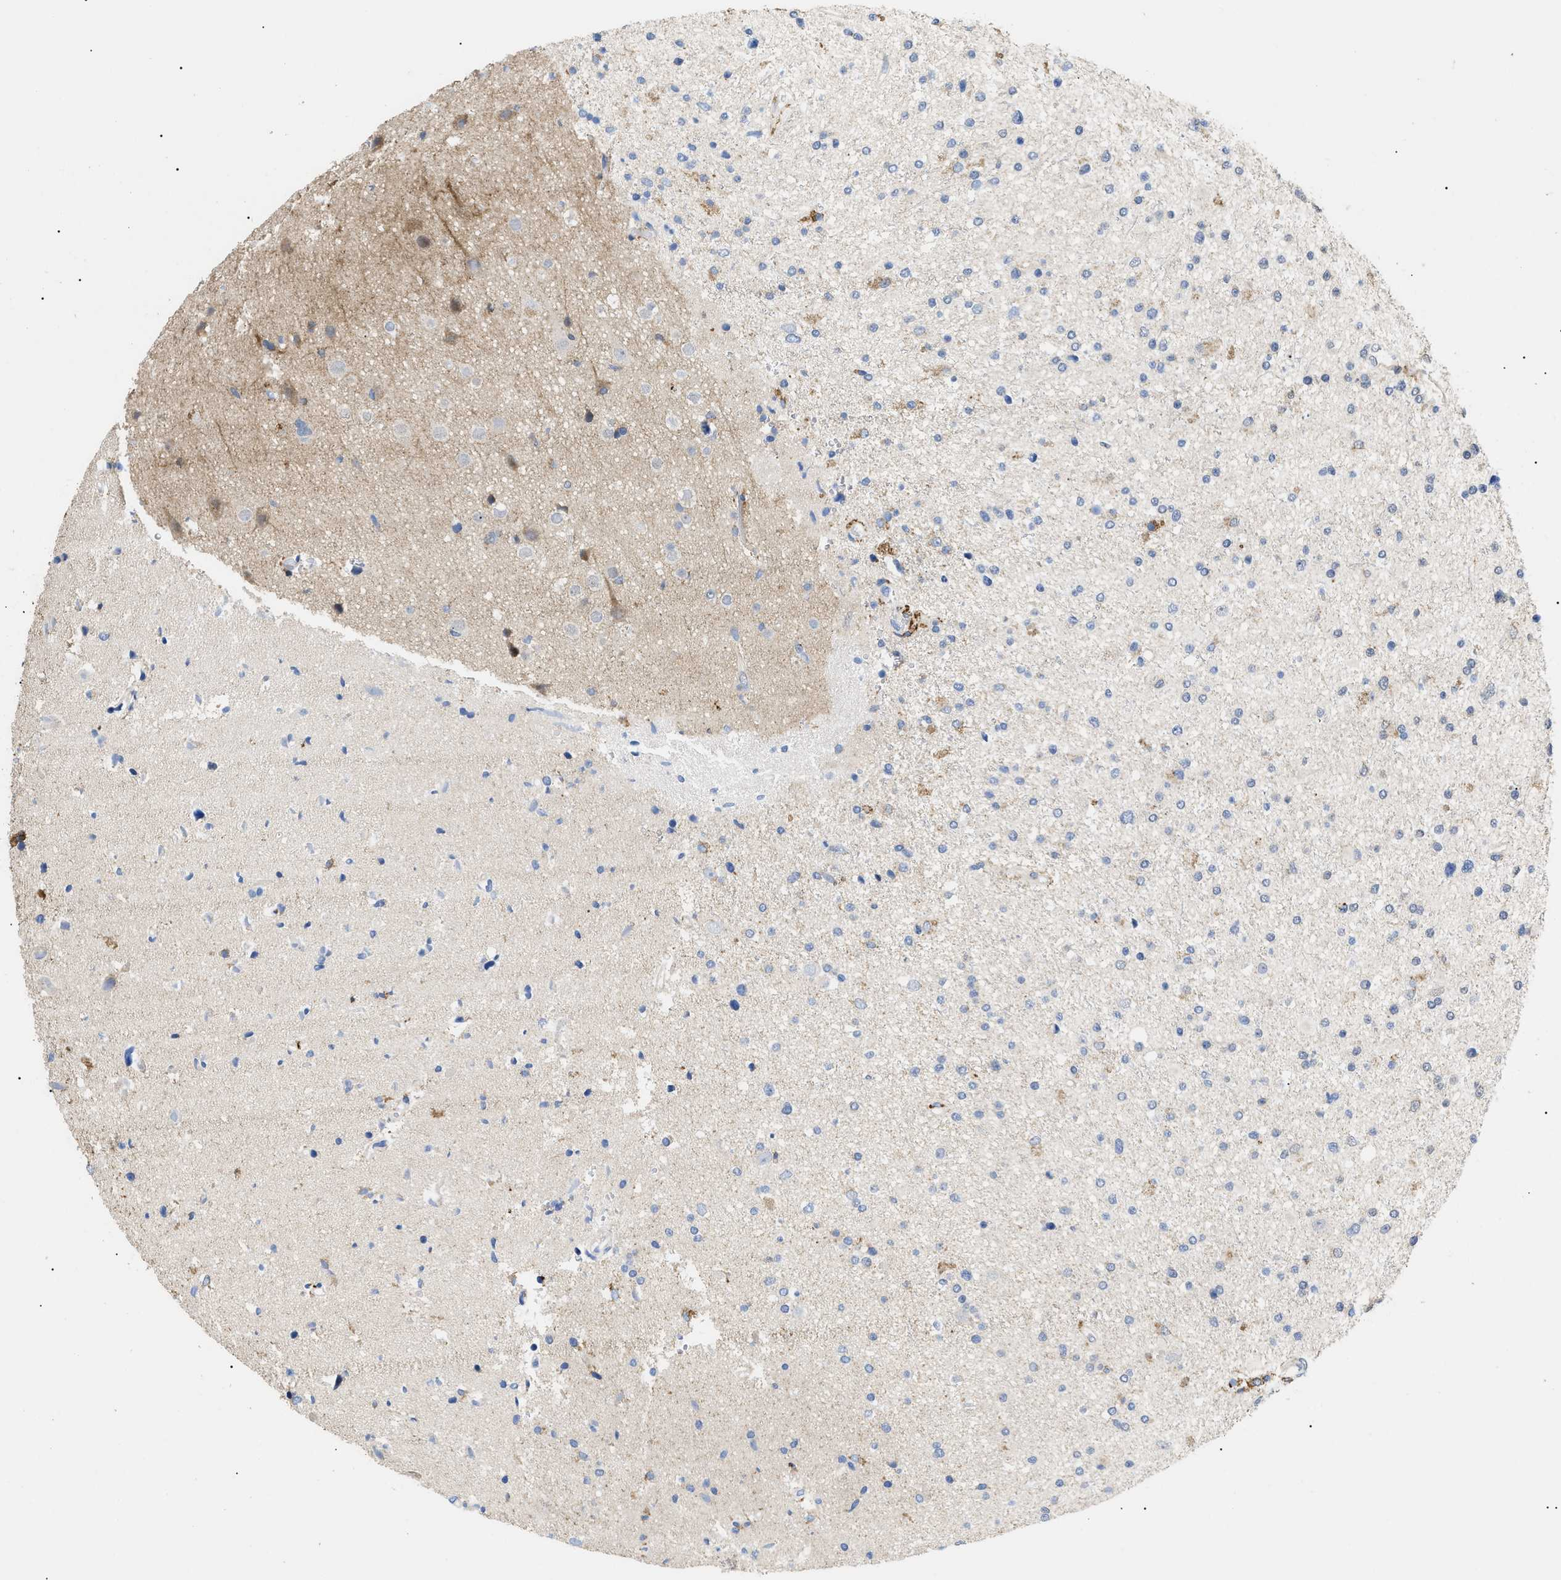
{"staining": {"intensity": "negative", "quantity": "none", "location": "none"}, "tissue": "glioma", "cell_type": "Tumor cells", "image_type": "cancer", "snomed": [{"axis": "morphology", "description": "Glioma, malignant, High grade"}, {"axis": "topography", "description": "Brain"}], "caption": "Protein analysis of glioma displays no significant positivity in tumor cells. The staining was performed using DAB (3,3'-diaminobenzidine) to visualize the protein expression in brown, while the nuclei were stained in blue with hematoxylin (Magnification: 20x).", "gene": "SFXN5", "patient": {"sex": "male", "age": 33}}